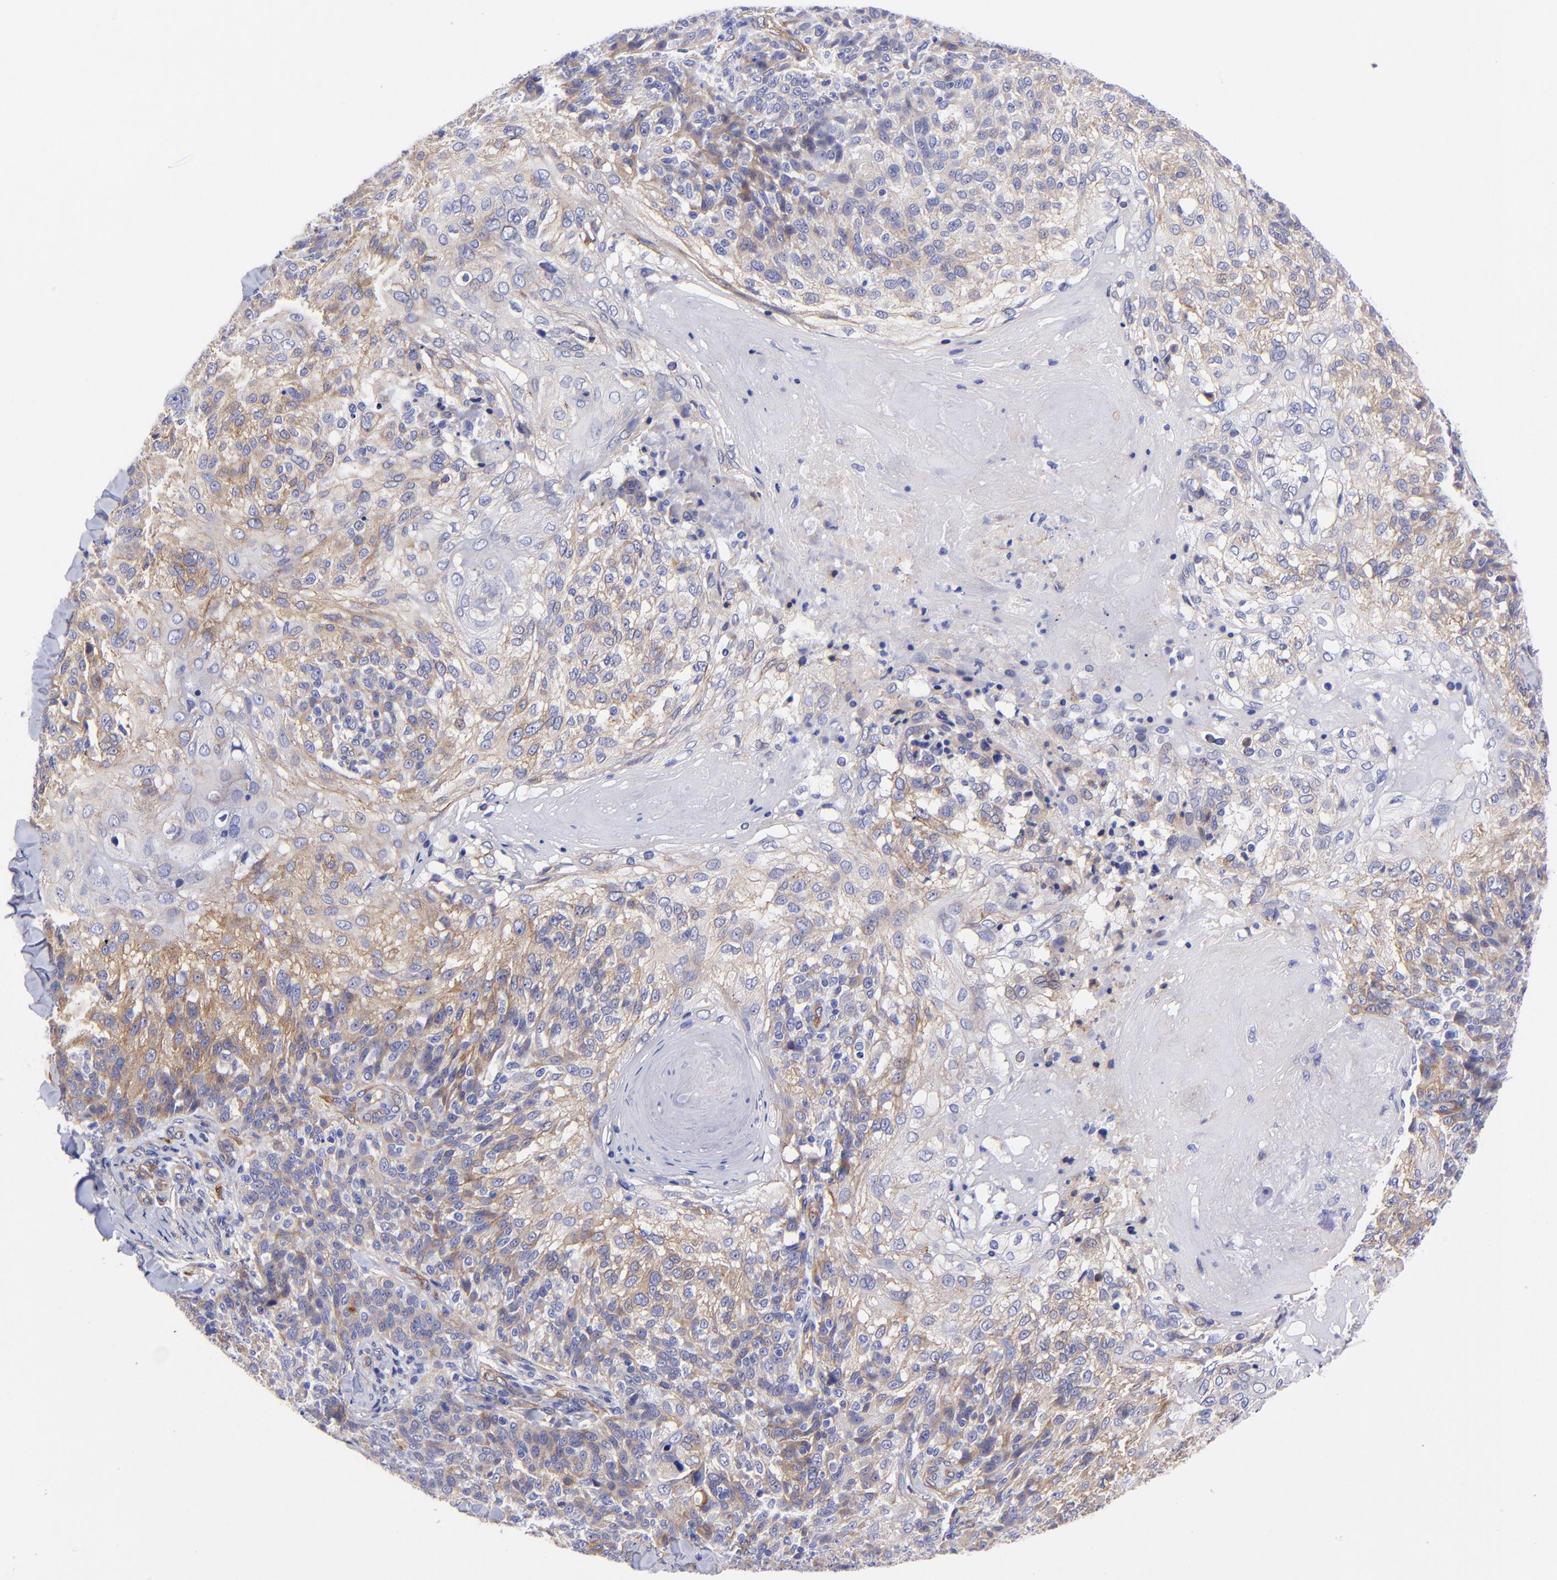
{"staining": {"intensity": "moderate", "quantity": "25%-75%", "location": "cytoplasmic/membranous"}, "tissue": "skin cancer", "cell_type": "Tumor cells", "image_type": "cancer", "snomed": [{"axis": "morphology", "description": "Normal tissue, NOS"}, {"axis": "morphology", "description": "Squamous cell carcinoma, NOS"}, {"axis": "topography", "description": "Skin"}], "caption": "A medium amount of moderate cytoplasmic/membranous positivity is identified in approximately 25%-75% of tumor cells in skin cancer tissue.", "gene": "PPFIBP1", "patient": {"sex": "female", "age": 83}}